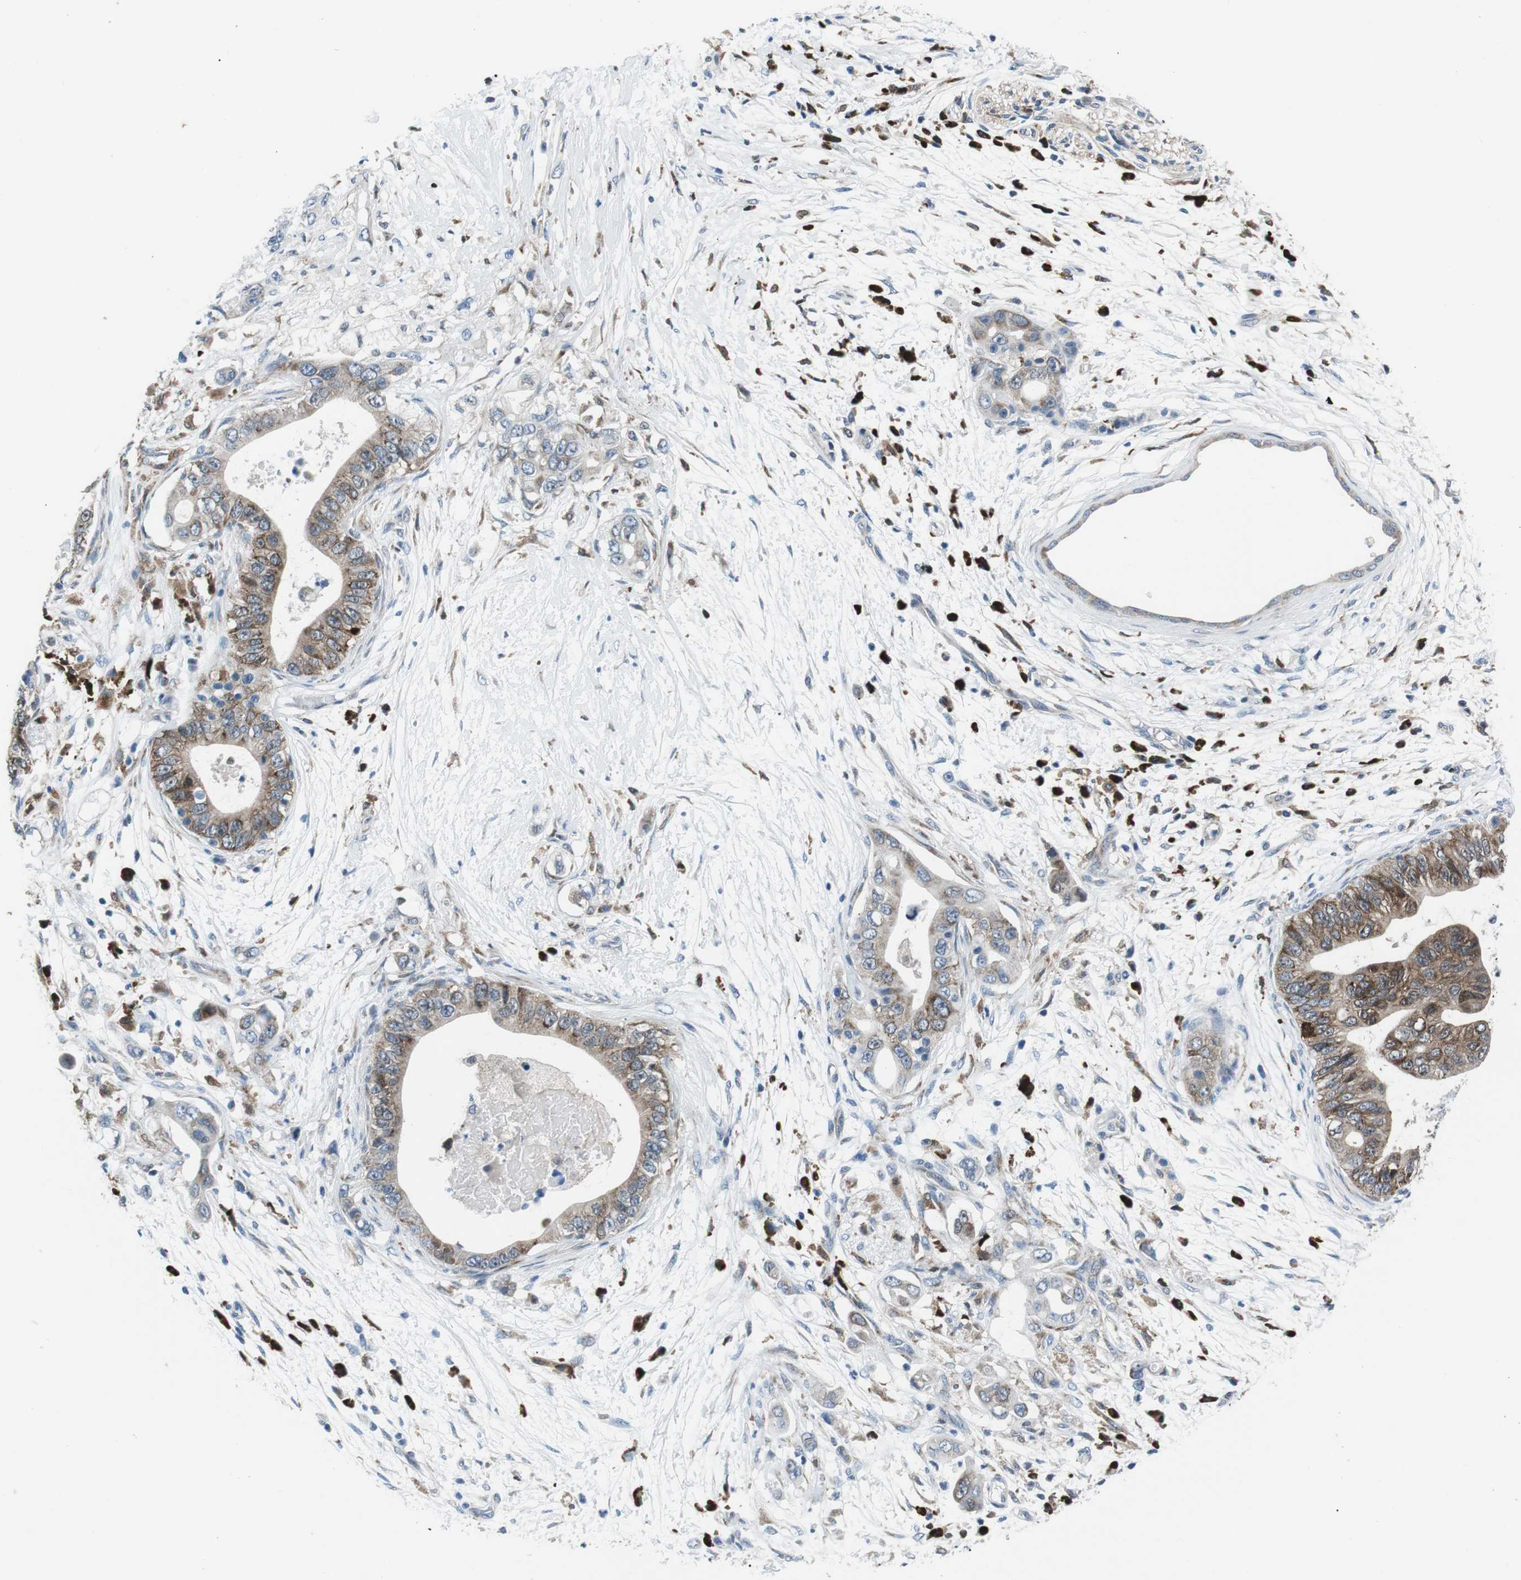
{"staining": {"intensity": "moderate", "quantity": ">75%", "location": "cytoplasmic/membranous"}, "tissue": "pancreatic cancer", "cell_type": "Tumor cells", "image_type": "cancer", "snomed": [{"axis": "morphology", "description": "Adenocarcinoma, NOS"}, {"axis": "topography", "description": "Pancreas"}], "caption": "Immunohistochemical staining of human pancreatic cancer (adenocarcinoma) shows moderate cytoplasmic/membranous protein expression in approximately >75% of tumor cells.", "gene": "BLNK", "patient": {"sex": "male", "age": 77}}